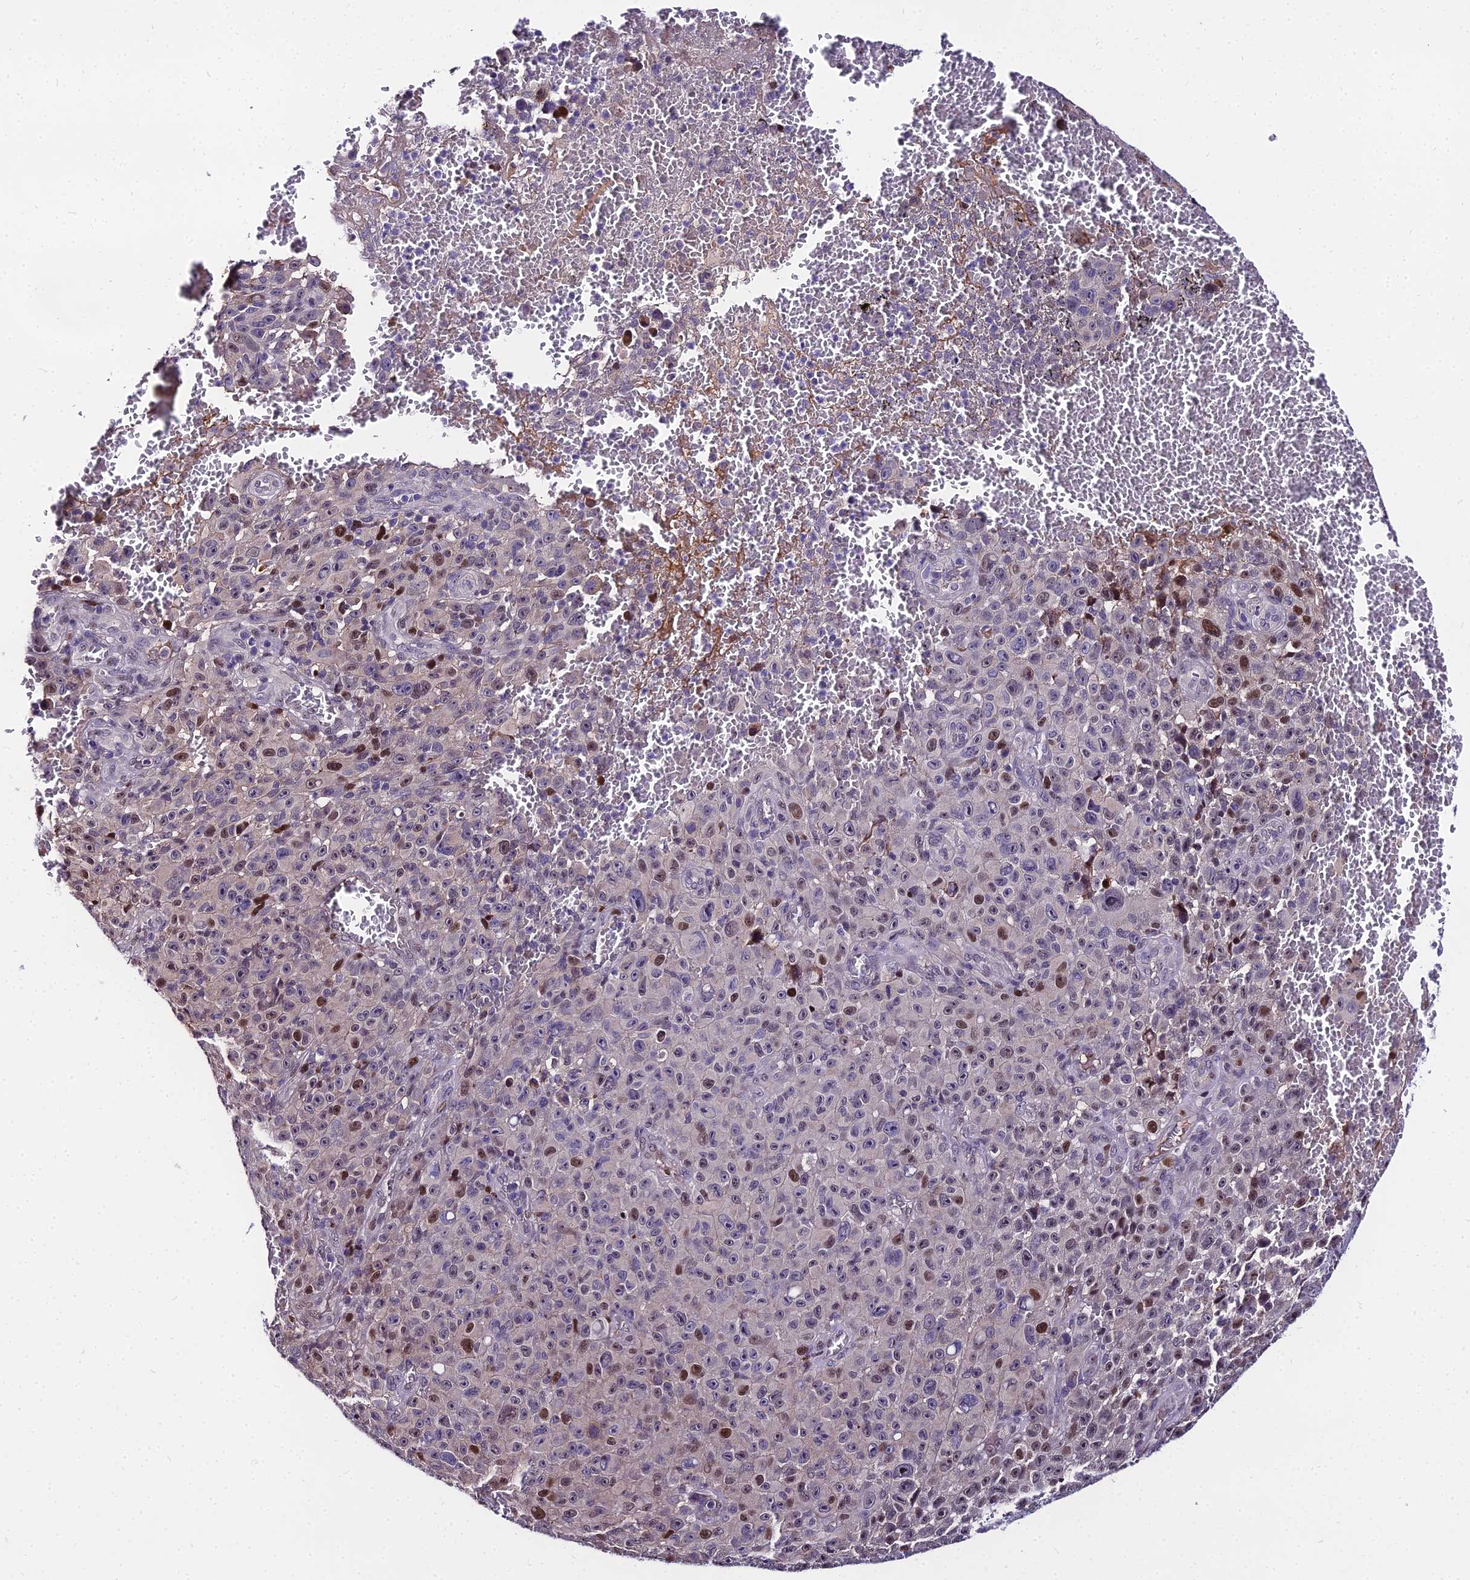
{"staining": {"intensity": "moderate", "quantity": "25%-75%", "location": "nuclear"}, "tissue": "melanoma", "cell_type": "Tumor cells", "image_type": "cancer", "snomed": [{"axis": "morphology", "description": "Malignant melanoma, NOS"}, {"axis": "topography", "description": "Skin"}], "caption": "A histopathology image of human melanoma stained for a protein demonstrates moderate nuclear brown staining in tumor cells.", "gene": "TRIML2", "patient": {"sex": "female", "age": 82}}